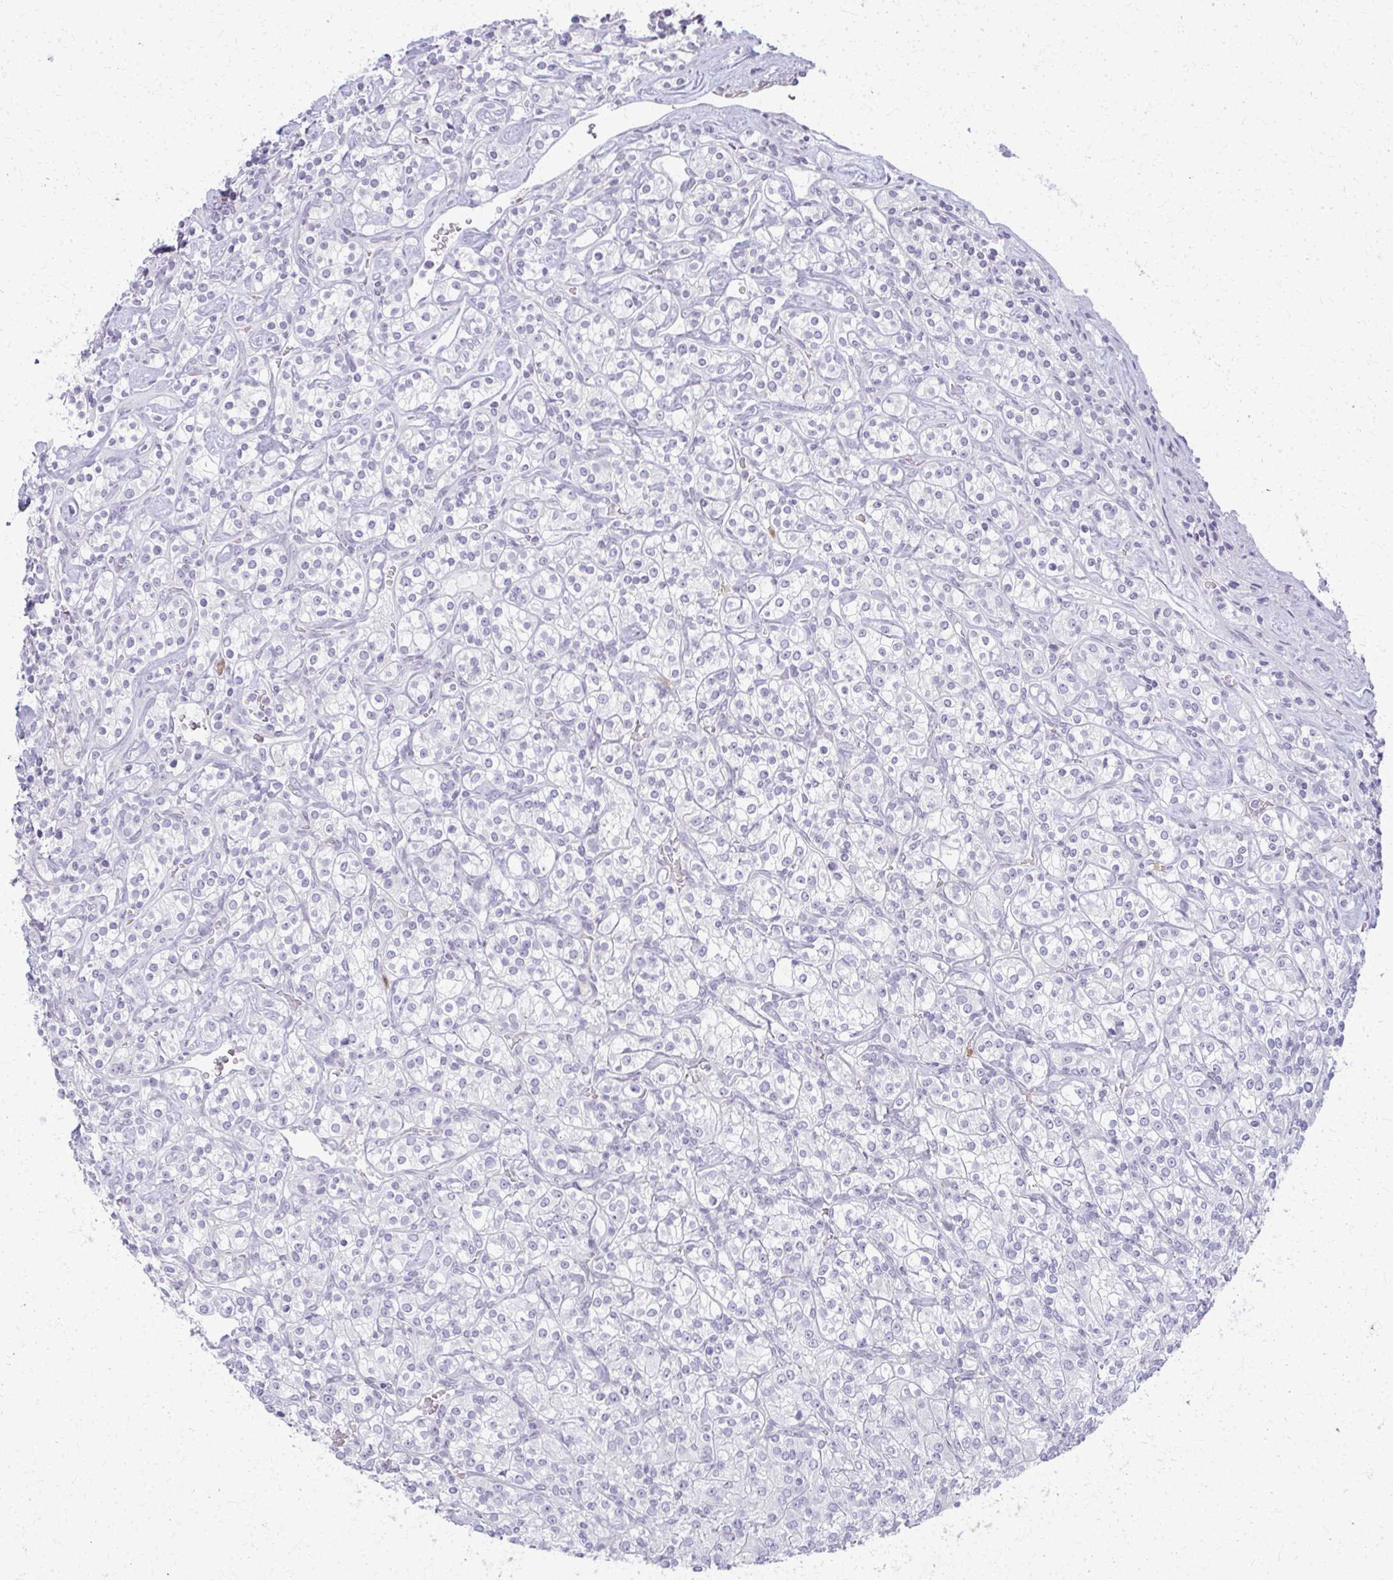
{"staining": {"intensity": "negative", "quantity": "none", "location": "none"}, "tissue": "renal cancer", "cell_type": "Tumor cells", "image_type": "cancer", "snomed": [{"axis": "morphology", "description": "Adenocarcinoma, NOS"}, {"axis": "topography", "description": "Kidney"}], "caption": "This is an IHC photomicrograph of human renal adenocarcinoma. There is no positivity in tumor cells.", "gene": "CA3", "patient": {"sex": "male", "age": 77}}